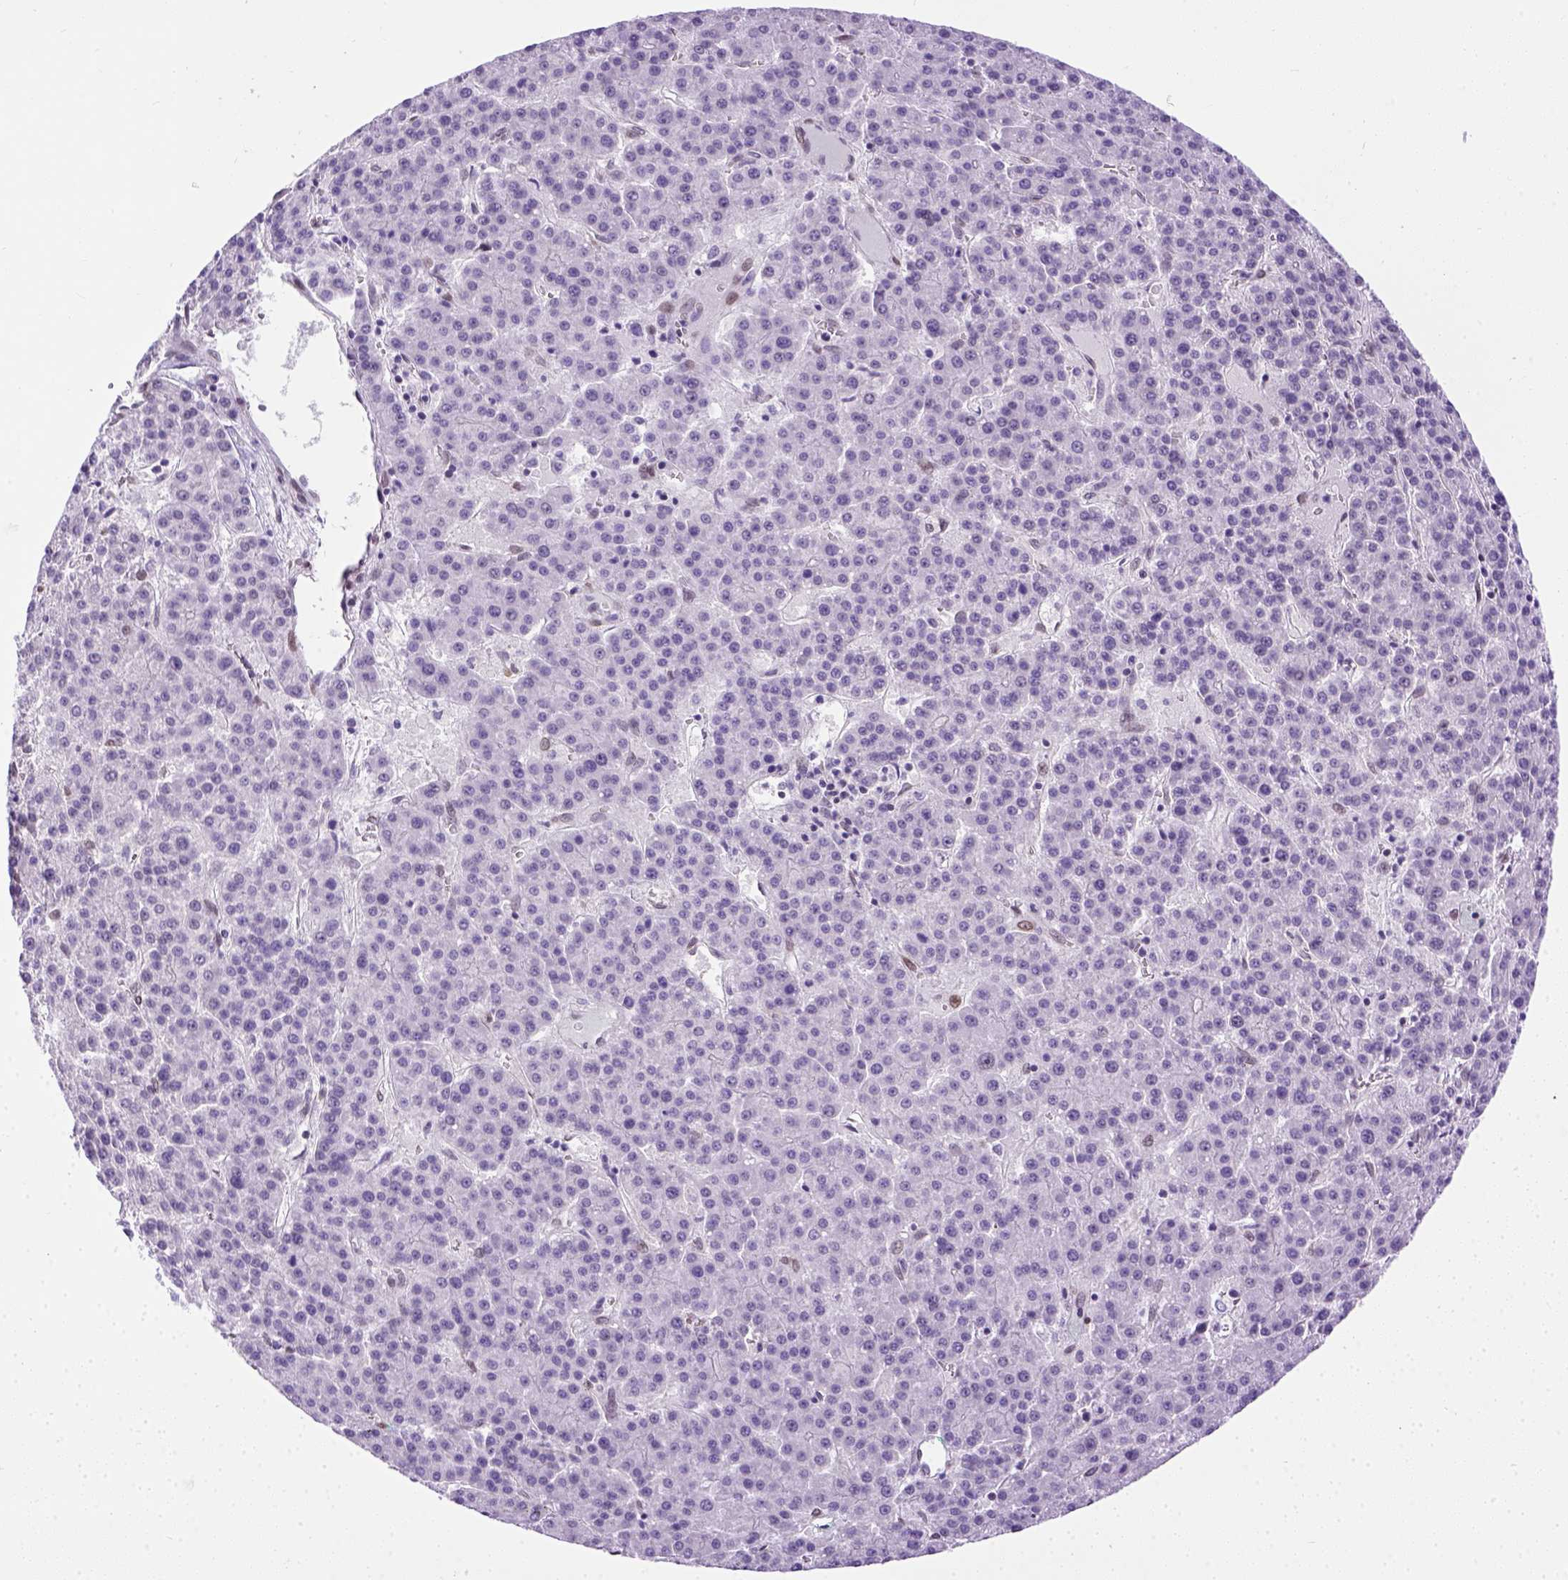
{"staining": {"intensity": "negative", "quantity": "none", "location": "none"}, "tissue": "liver cancer", "cell_type": "Tumor cells", "image_type": "cancer", "snomed": [{"axis": "morphology", "description": "Carcinoma, Hepatocellular, NOS"}, {"axis": "topography", "description": "Liver"}], "caption": "Immunohistochemical staining of liver cancer reveals no significant expression in tumor cells.", "gene": "FAM184B", "patient": {"sex": "female", "age": 58}}